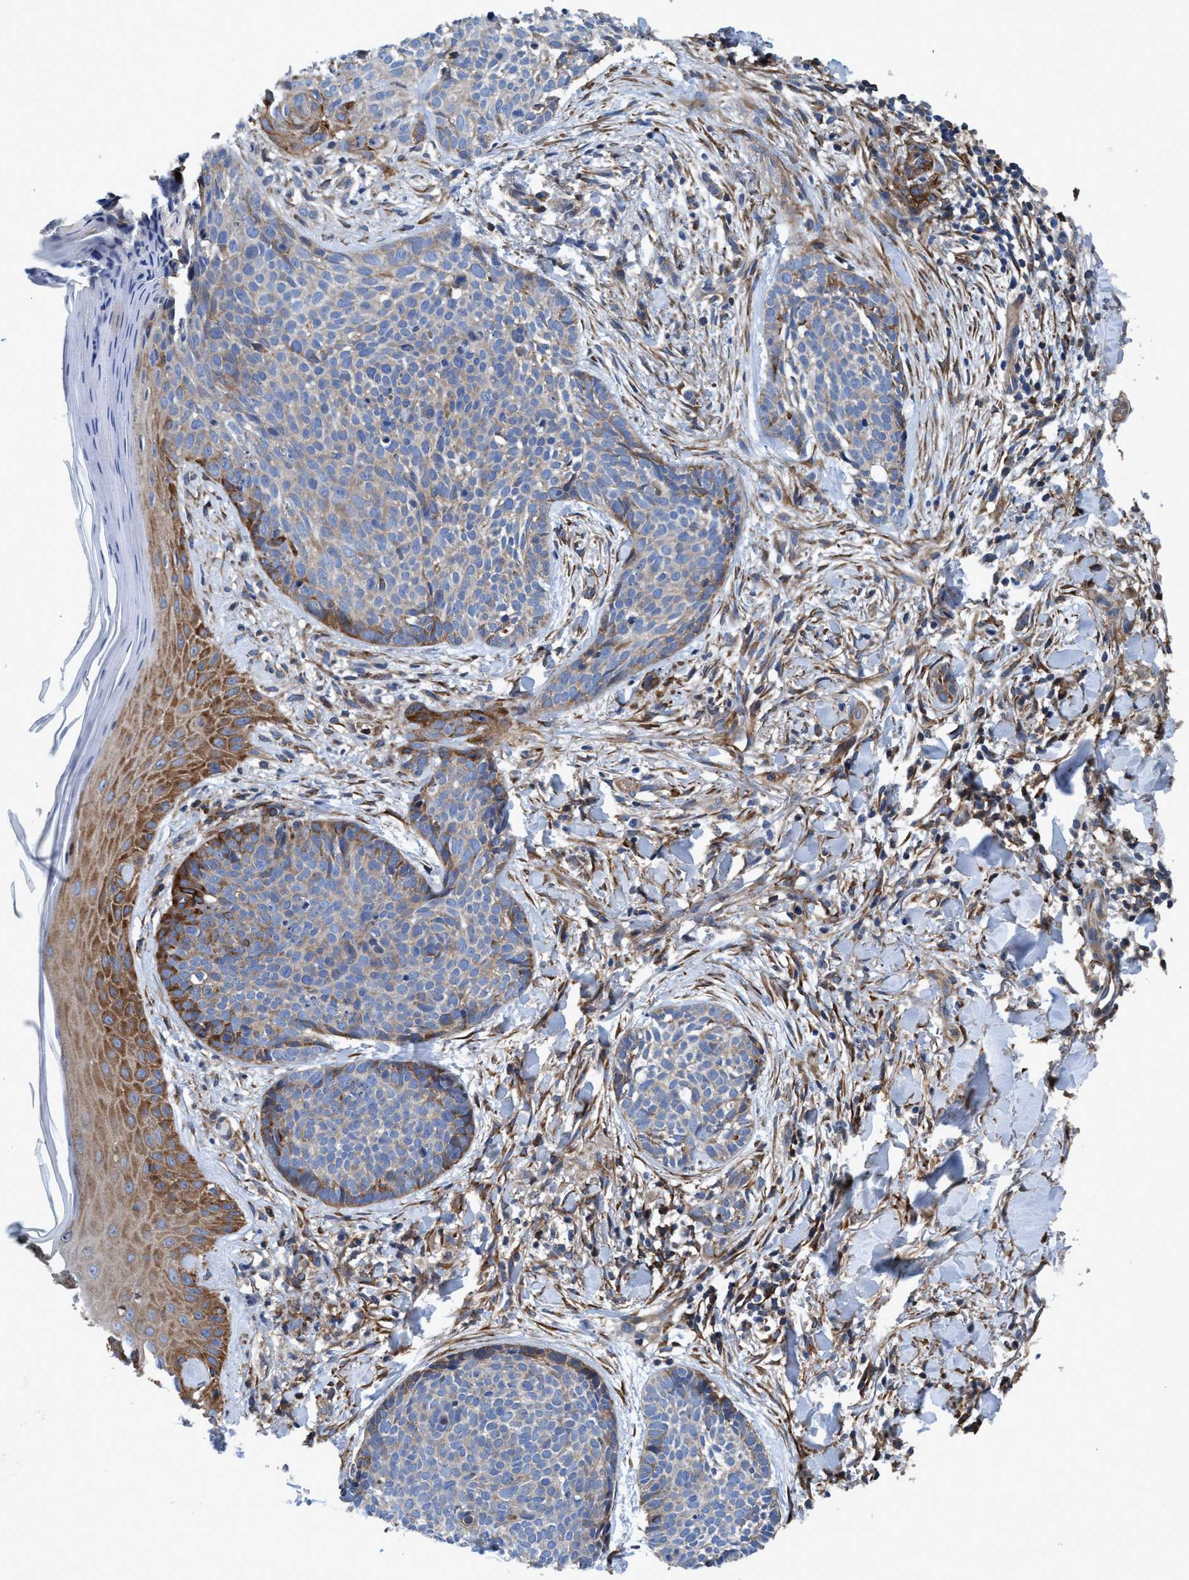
{"staining": {"intensity": "moderate", "quantity": "<25%", "location": "cytoplasmic/membranous"}, "tissue": "skin cancer", "cell_type": "Tumor cells", "image_type": "cancer", "snomed": [{"axis": "morphology", "description": "Normal tissue, NOS"}, {"axis": "morphology", "description": "Basal cell carcinoma"}, {"axis": "topography", "description": "Skin"}], "caption": "About <25% of tumor cells in human basal cell carcinoma (skin) display moderate cytoplasmic/membranous protein expression as visualized by brown immunohistochemical staining.", "gene": "NMT1", "patient": {"sex": "male", "age": 67}}